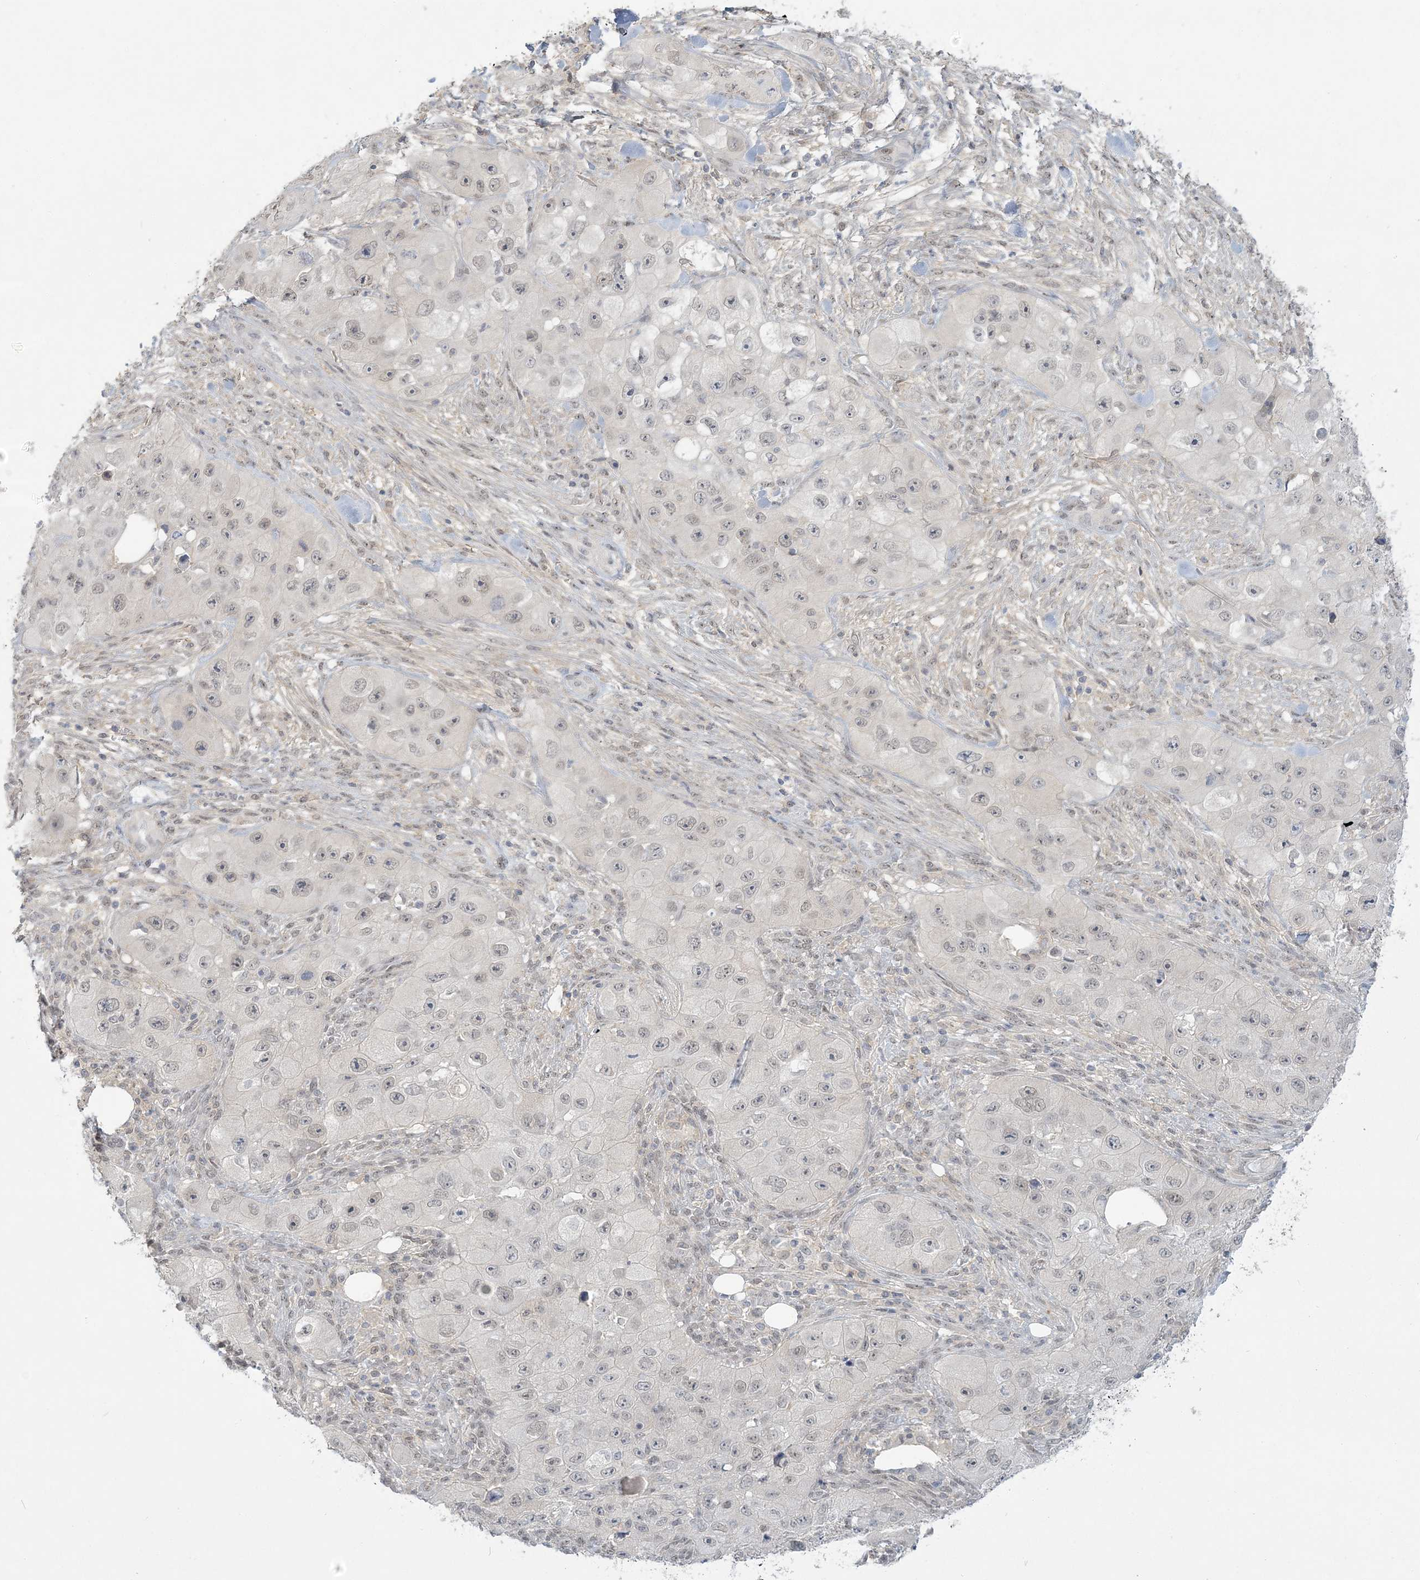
{"staining": {"intensity": "weak", "quantity": "<25%", "location": "nuclear"}, "tissue": "skin cancer", "cell_type": "Tumor cells", "image_type": "cancer", "snomed": [{"axis": "morphology", "description": "Squamous cell carcinoma, NOS"}, {"axis": "topography", "description": "Skin"}, {"axis": "topography", "description": "Subcutis"}], "caption": "Tumor cells show no significant expression in skin cancer. The staining is performed using DAB (3,3'-diaminobenzidine) brown chromogen with nuclei counter-stained in using hematoxylin.", "gene": "ANKS1A", "patient": {"sex": "male", "age": 73}}